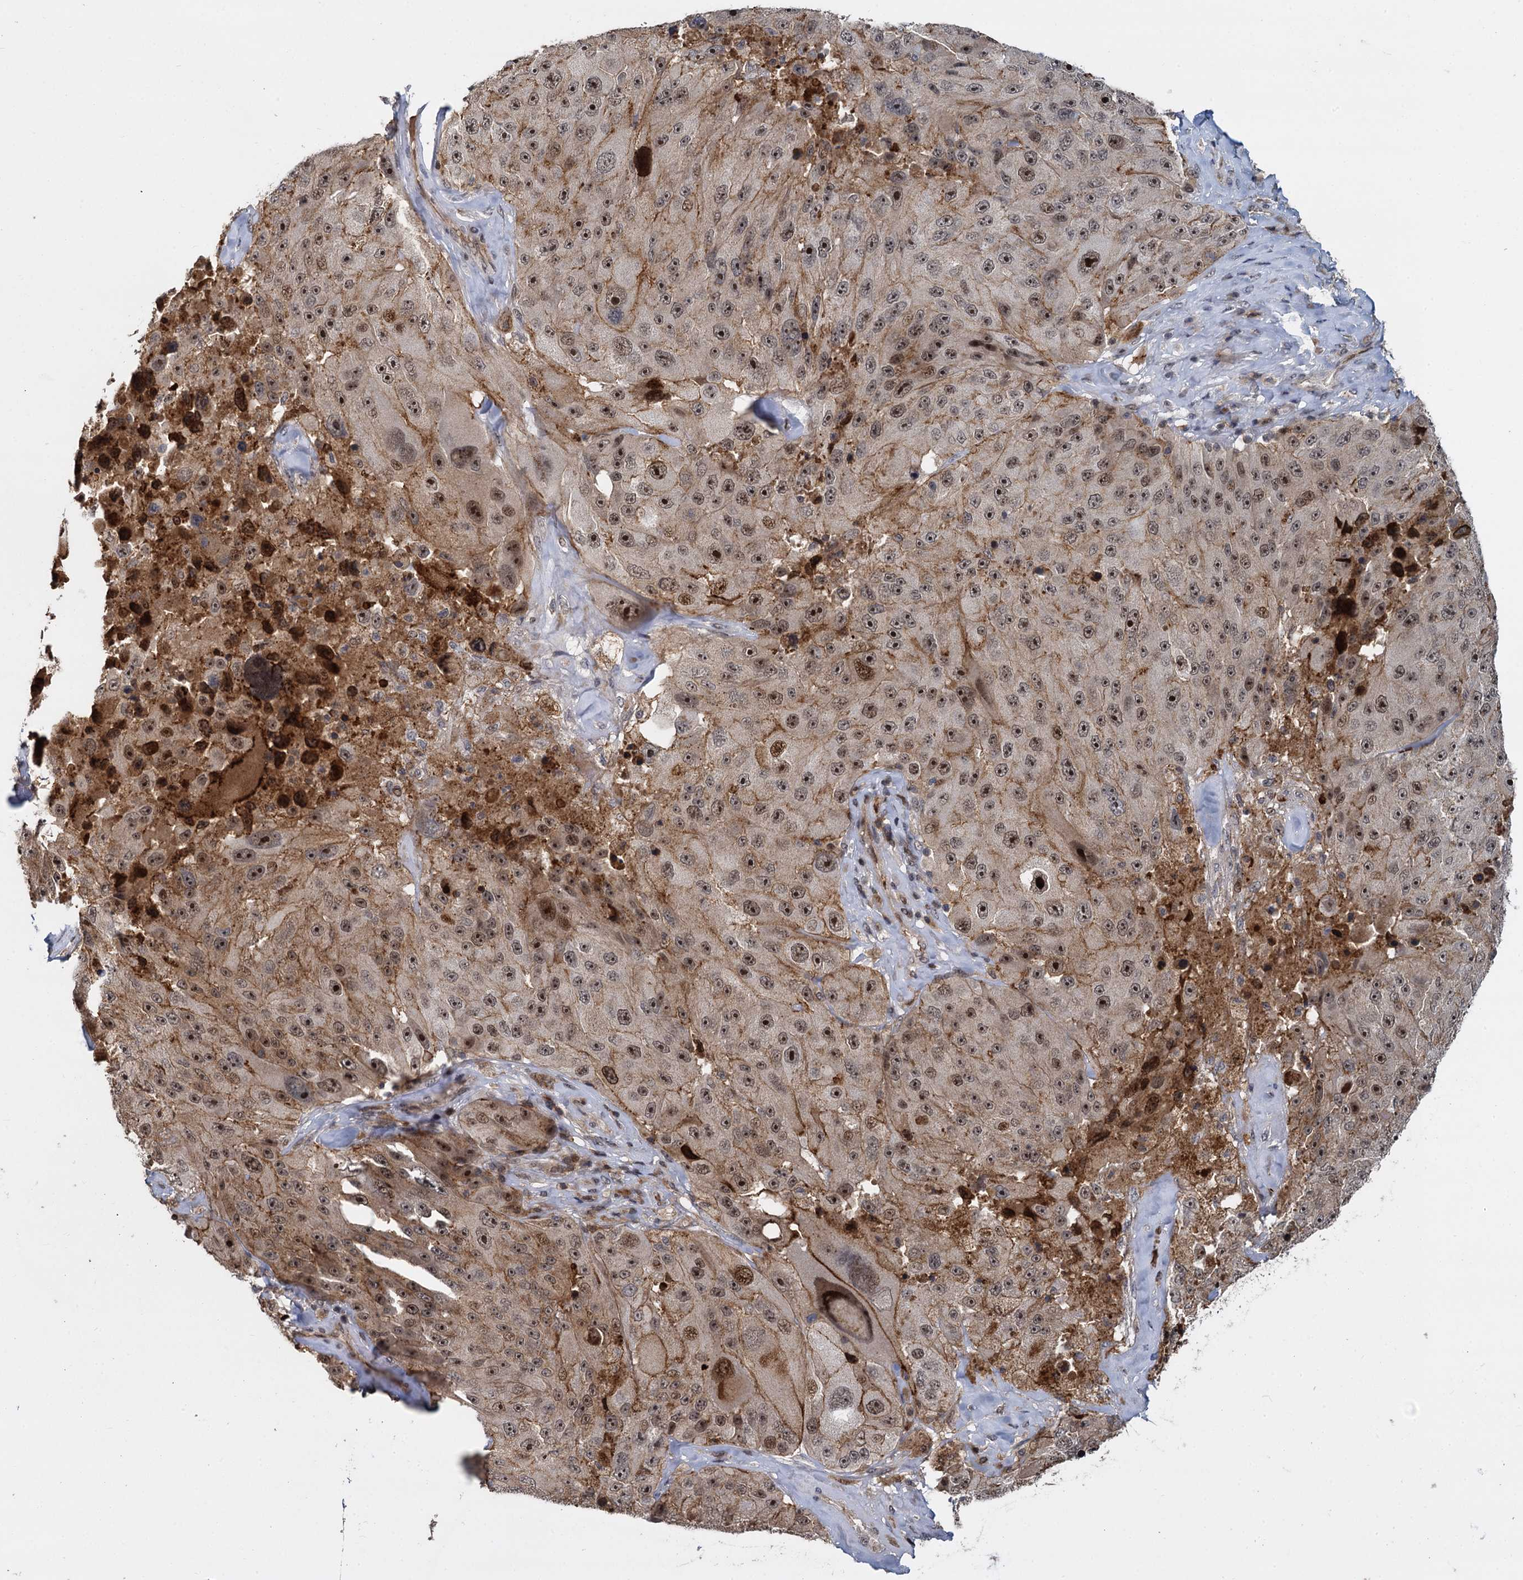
{"staining": {"intensity": "moderate", "quantity": ">75%", "location": "nuclear"}, "tissue": "melanoma", "cell_type": "Tumor cells", "image_type": "cancer", "snomed": [{"axis": "morphology", "description": "Malignant melanoma, Metastatic site"}, {"axis": "topography", "description": "Lymph node"}], "caption": "This is a micrograph of immunohistochemistry staining of melanoma, which shows moderate staining in the nuclear of tumor cells.", "gene": "FANCI", "patient": {"sex": "male", "age": 62}}